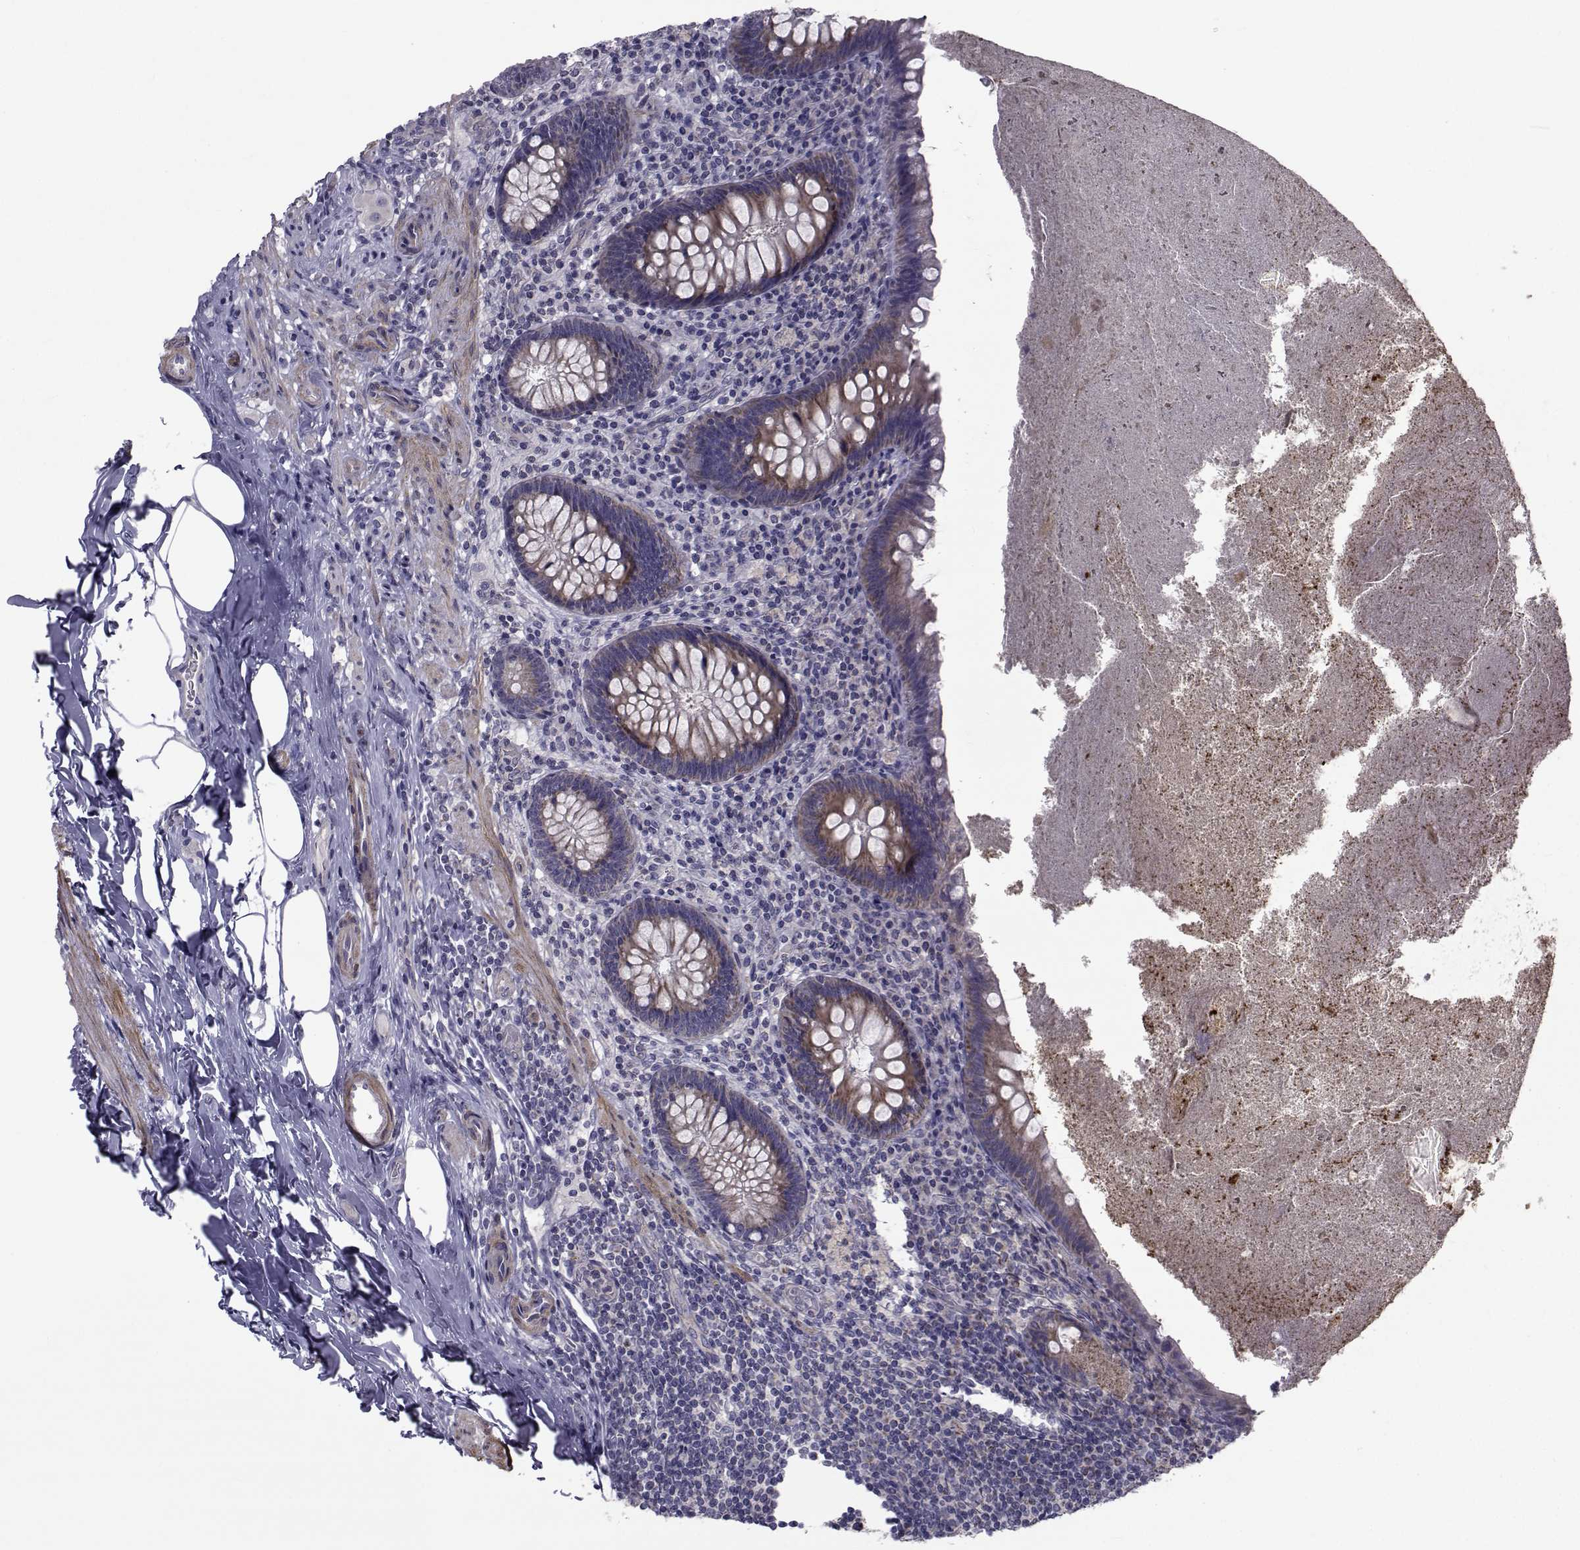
{"staining": {"intensity": "moderate", "quantity": "<25%", "location": "cytoplasmic/membranous"}, "tissue": "appendix", "cell_type": "Glandular cells", "image_type": "normal", "snomed": [{"axis": "morphology", "description": "Normal tissue, NOS"}, {"axis": "topography", "description": "Appendix"}], "caption": "An immunohistochemistry (IHC) image of normal tissue is shown. Protein staining in brown shows moderate cytoplasmic/membranous positivity in appendix within glandular cells.", "gene": "CFAP74", "patient": {"sex": "male", "age": 47}}